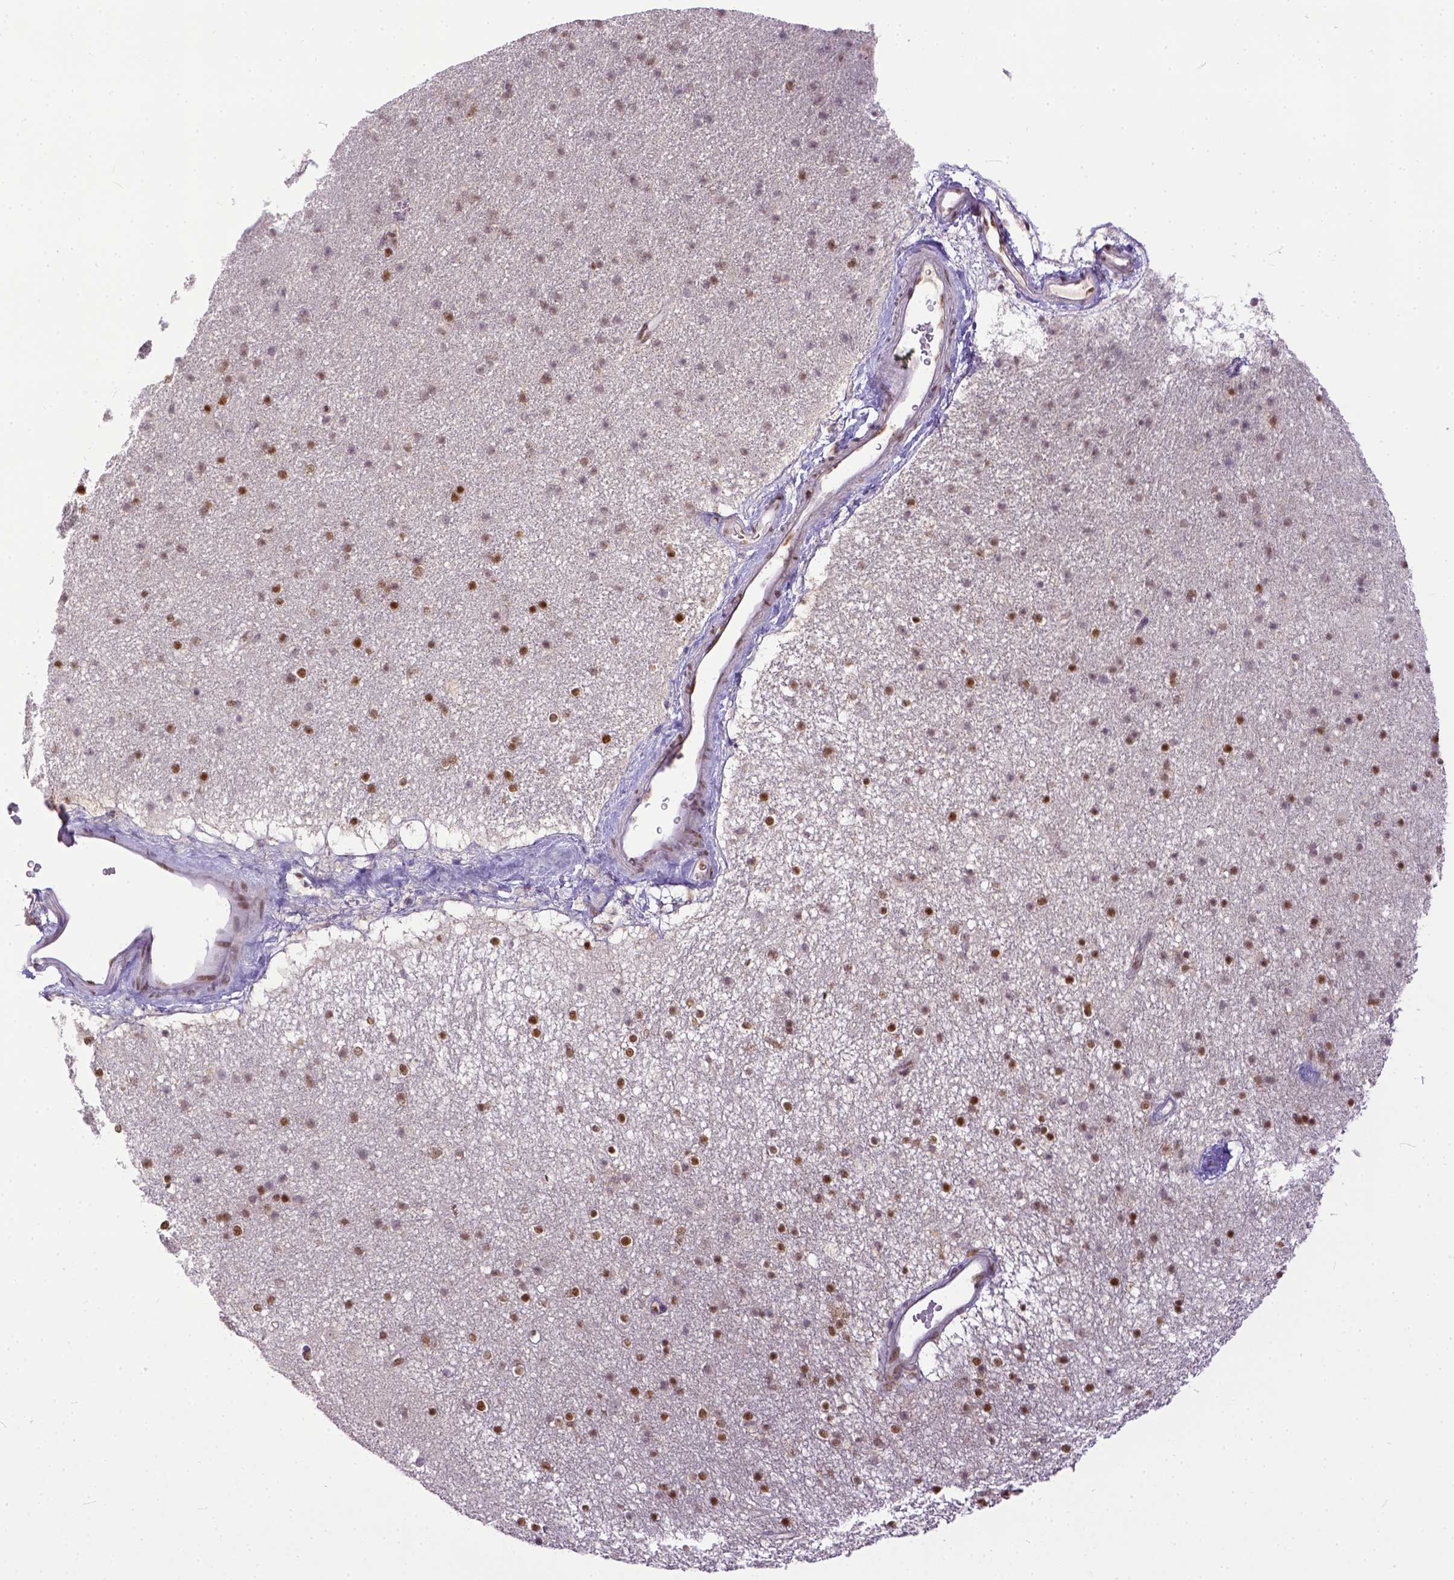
{"staining": {"intensity": "moderate", "quantity": ">75%", "location": "nuclear"}, "tissue": "caudate", "cell_type": "Glial cells", "image_type": "normal", "snomed": [{"axis": "morphology", "description": "Normal tissue, NOS"}, {"axis": "topography", "description": "Lateral ventricle wall"}], "caption": "Glial cells exhibit medium levels of moderate nuclear expression in approximately >75% of cells in normal human caudate. The staining is performed using DAB brown chromogen to label protein expression. The nuclei are counter-stained blue using hematoxylin.", "gene": "ERCC1", "patient": {"sex": "female", "age": 71}}